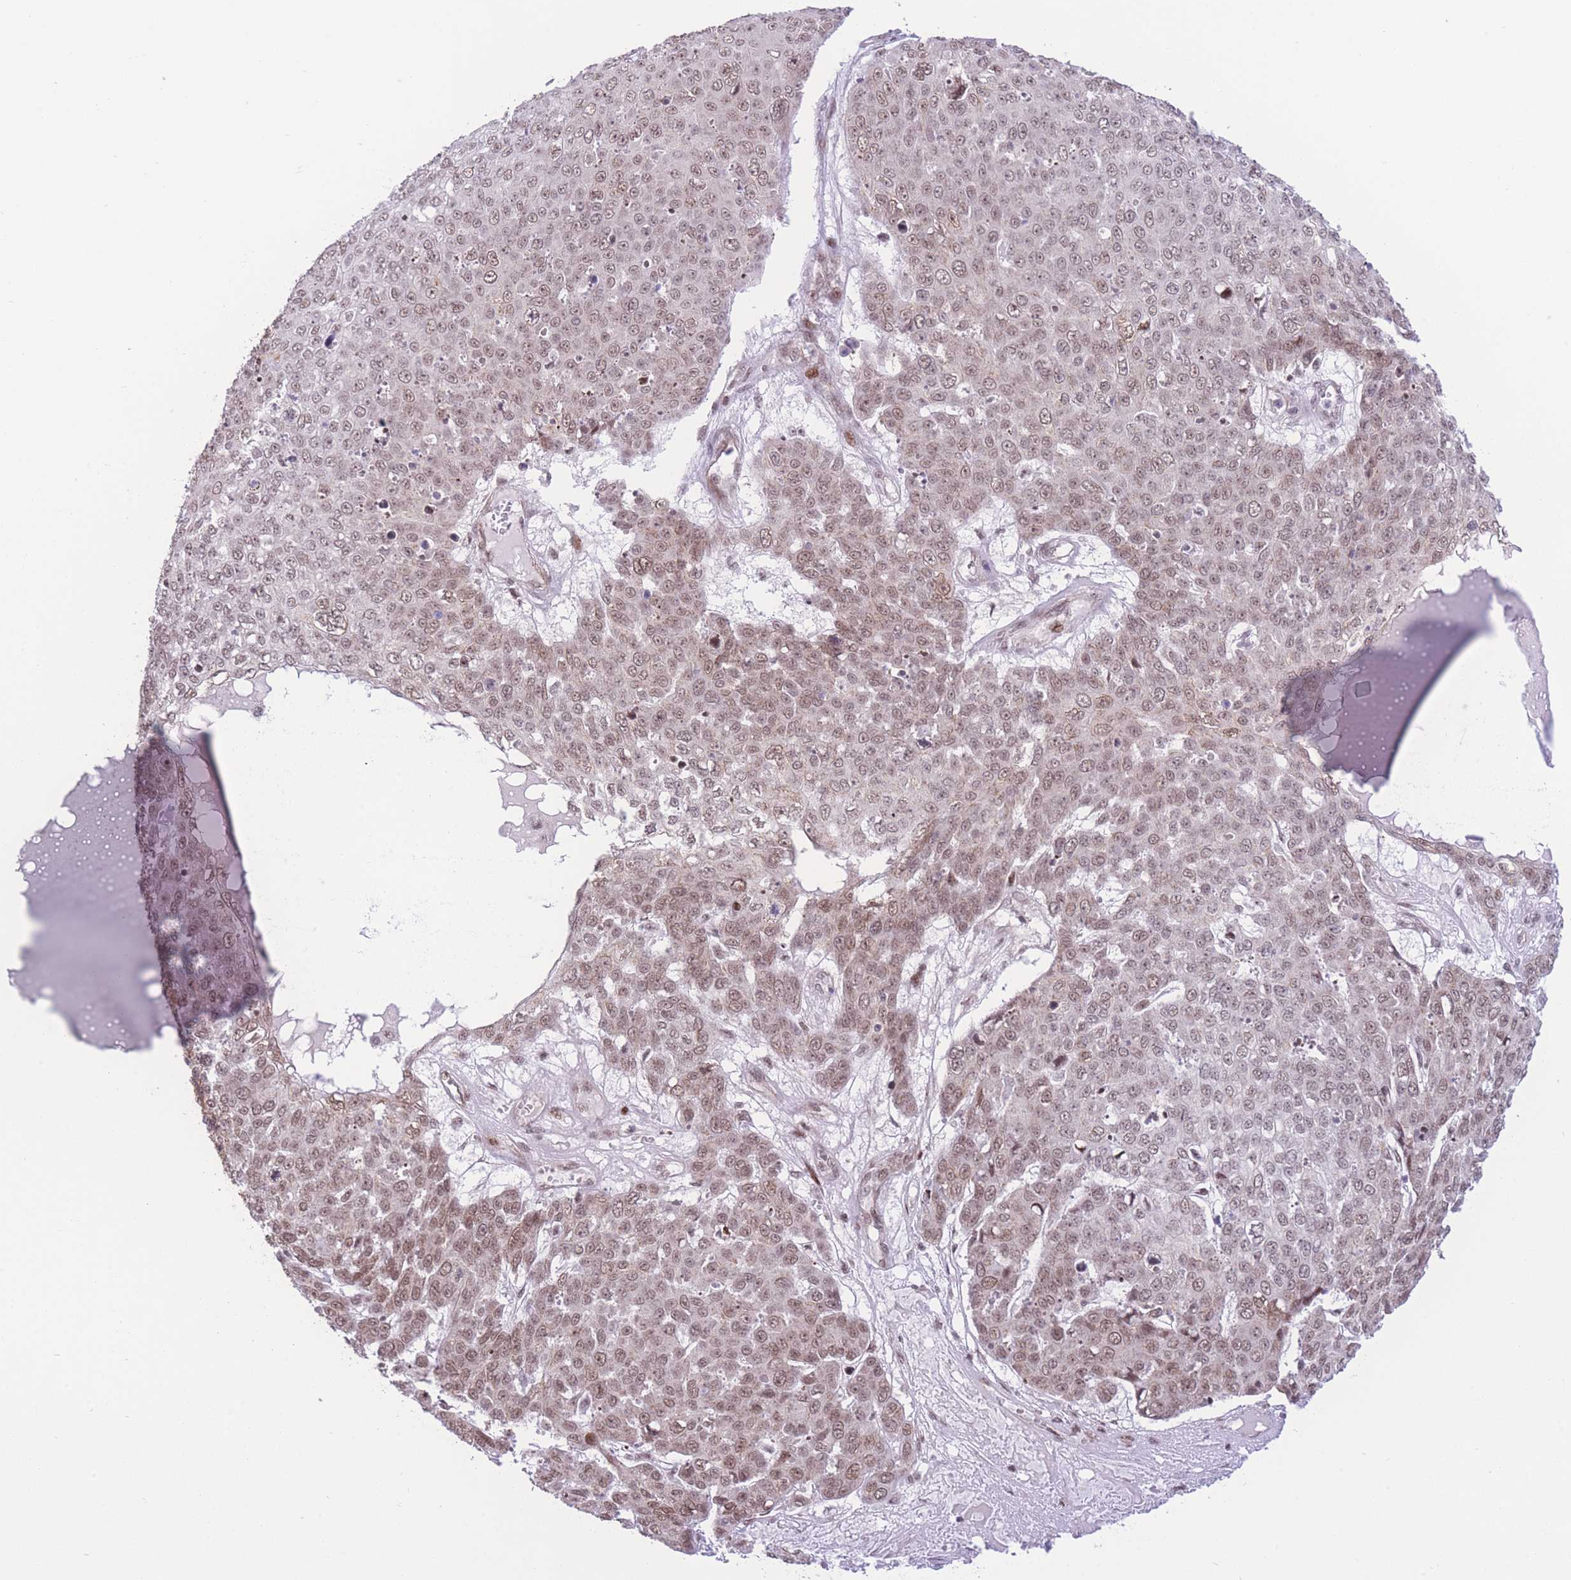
{"staining": {"intensity": "moderate", "quantity": ">75%", "location": "nuclear"}, "tissue": "skin cancer", "cell_type": "Tumor cells", "image_type": "cancer", "snomed": [{"axis": "morphology", "description": "Squamous cell carcinoma, NOS"}, {"axis": "topography", "description": "Skin"}], "caption": "A medium amount of moderate nuclear positivity is seen in about >75% of tumor cells in squamous cell carcinoma (skin) tissue. (Brightfield microscopy of DAB IHC at high magnification).", "gene": "PCIF1", "patient": {"sex": "male", "age": 71}}